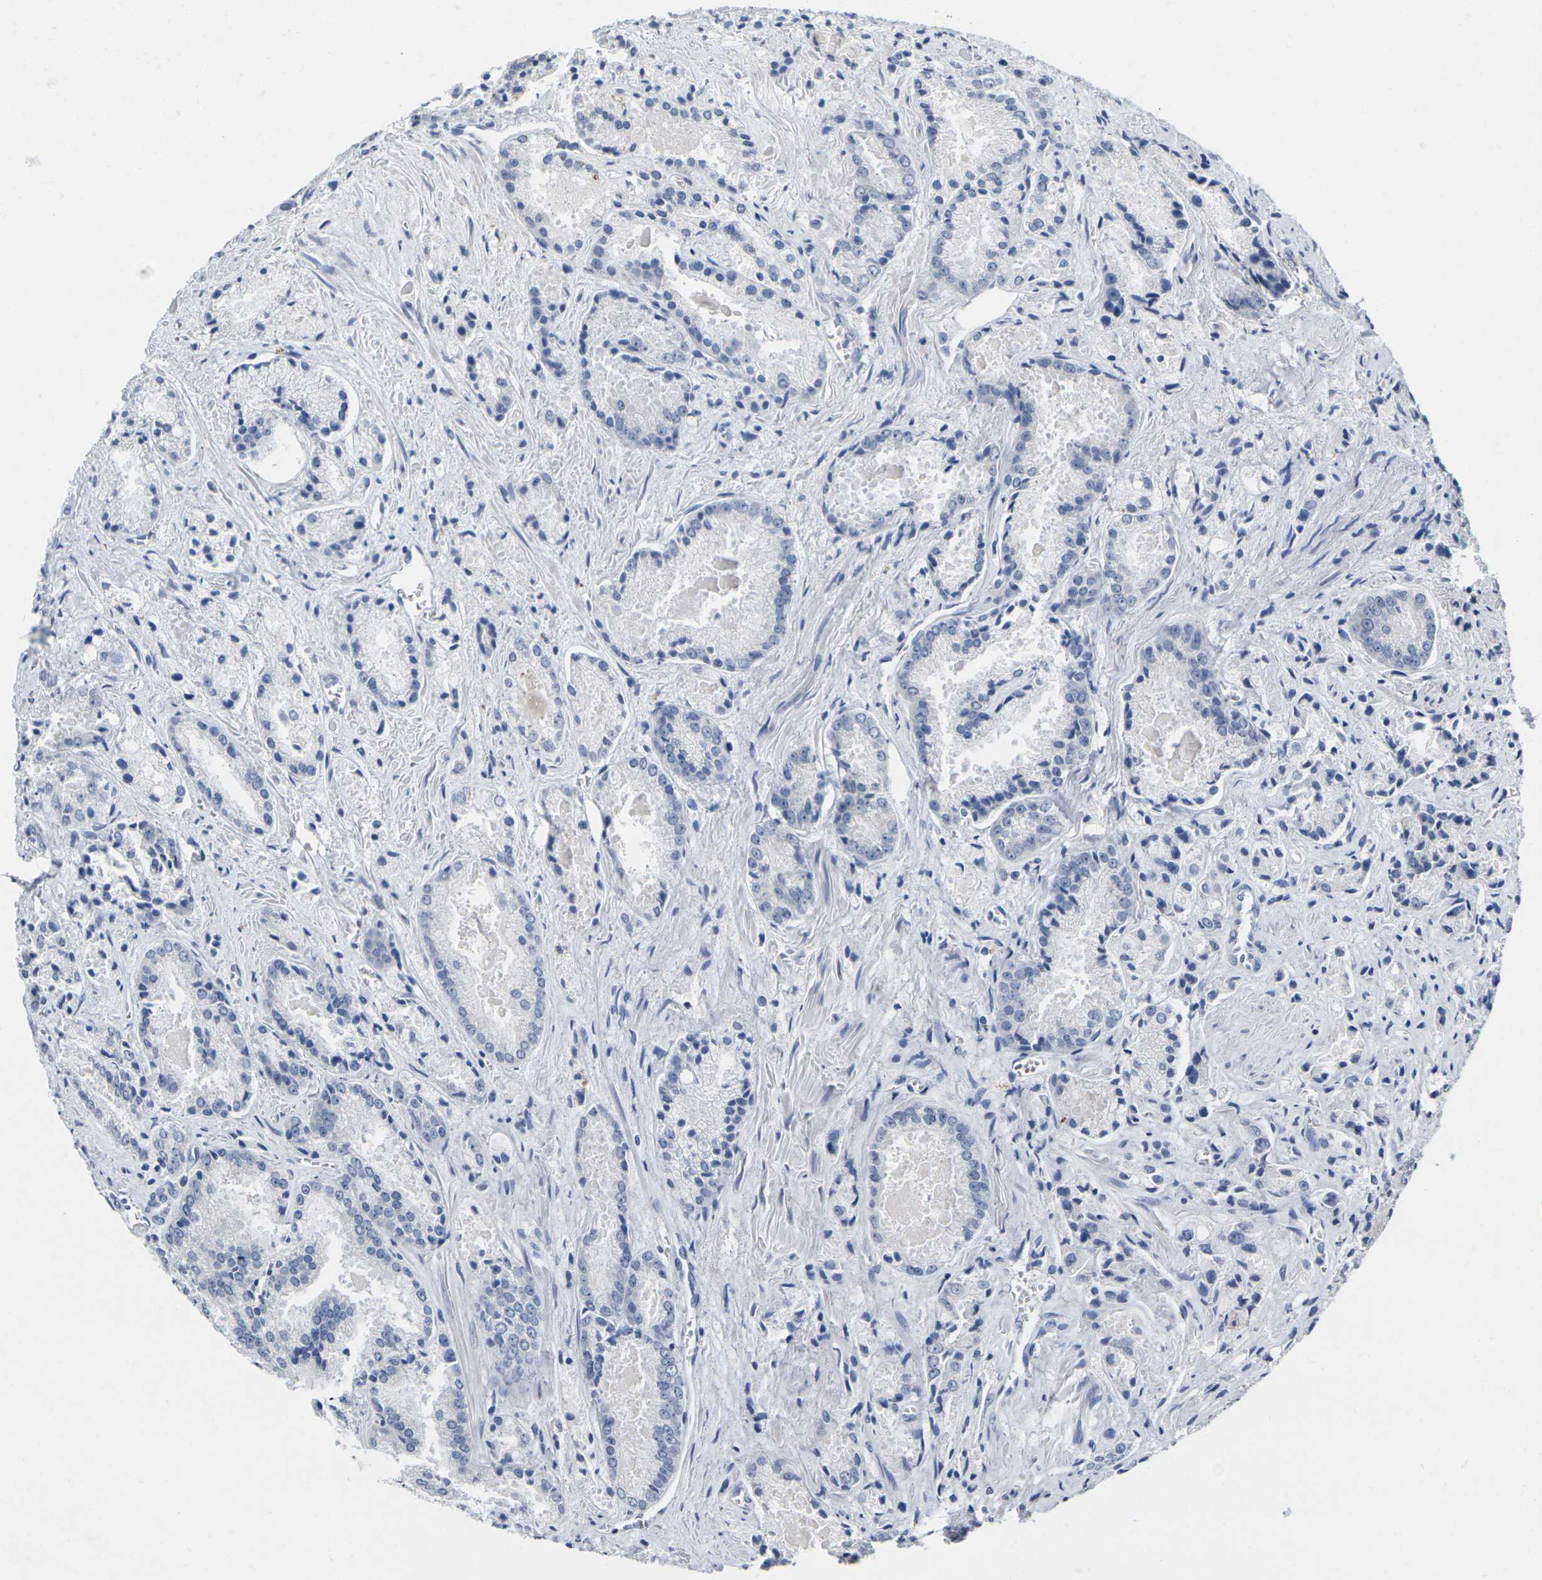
{"staining": {"intensity": "negative", "quantity": "none", "location": "none"}, "tissue": "prostate cancer", "cell_type": "Tumor cells", "image_type": "cancer", "snomed": [{"axis": "morphology", "description": "Adenocarcinoma, Low grade"}, {"axis": "topography", "description": "Prostate"}], "caption": "Human prostate adenocarcinoma (low-grade) stained for a protein using immunohistochemistry demonstrates no staining in tumor cells.", "gene": "NOCT", "patient": {"sex": "male", "age": 64}}